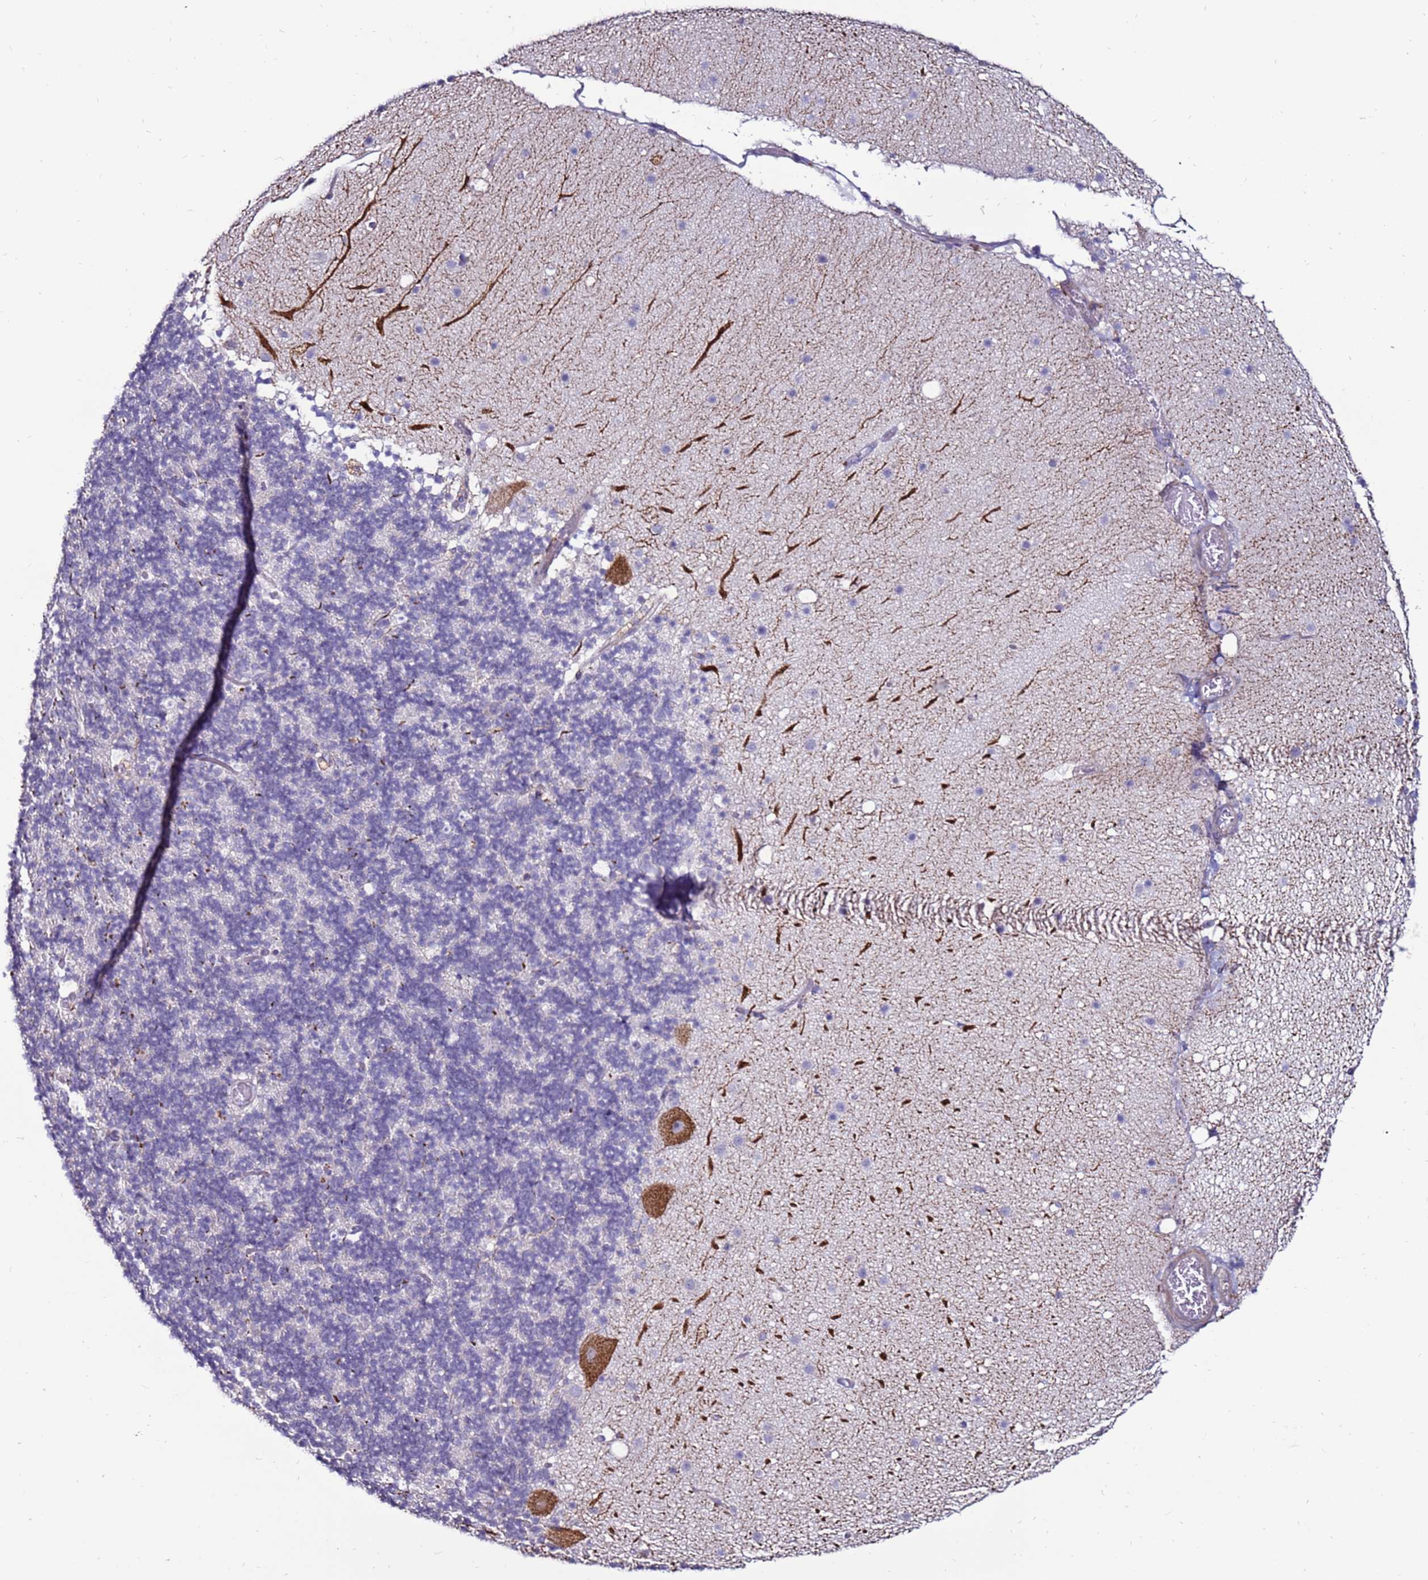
{"staining": {"intensity": "negative", "quantity": "none", "location": "none"}, "tissue": "cerebellum", "cell_type": "Cells in granular layer", "image_type": "normal", "snomed": [{"axis": "morphology", "description": "Normal tissue, NOS"}, {"axis": "topography", "description": "Cerebellum"}], "caption": "Immunohistochemistry (IHC) of unremarkable cerebellum shows no expression in cells in granular layer.", "gene": "CLEC4M", "patient": {"sex": "male", "age": 57}}